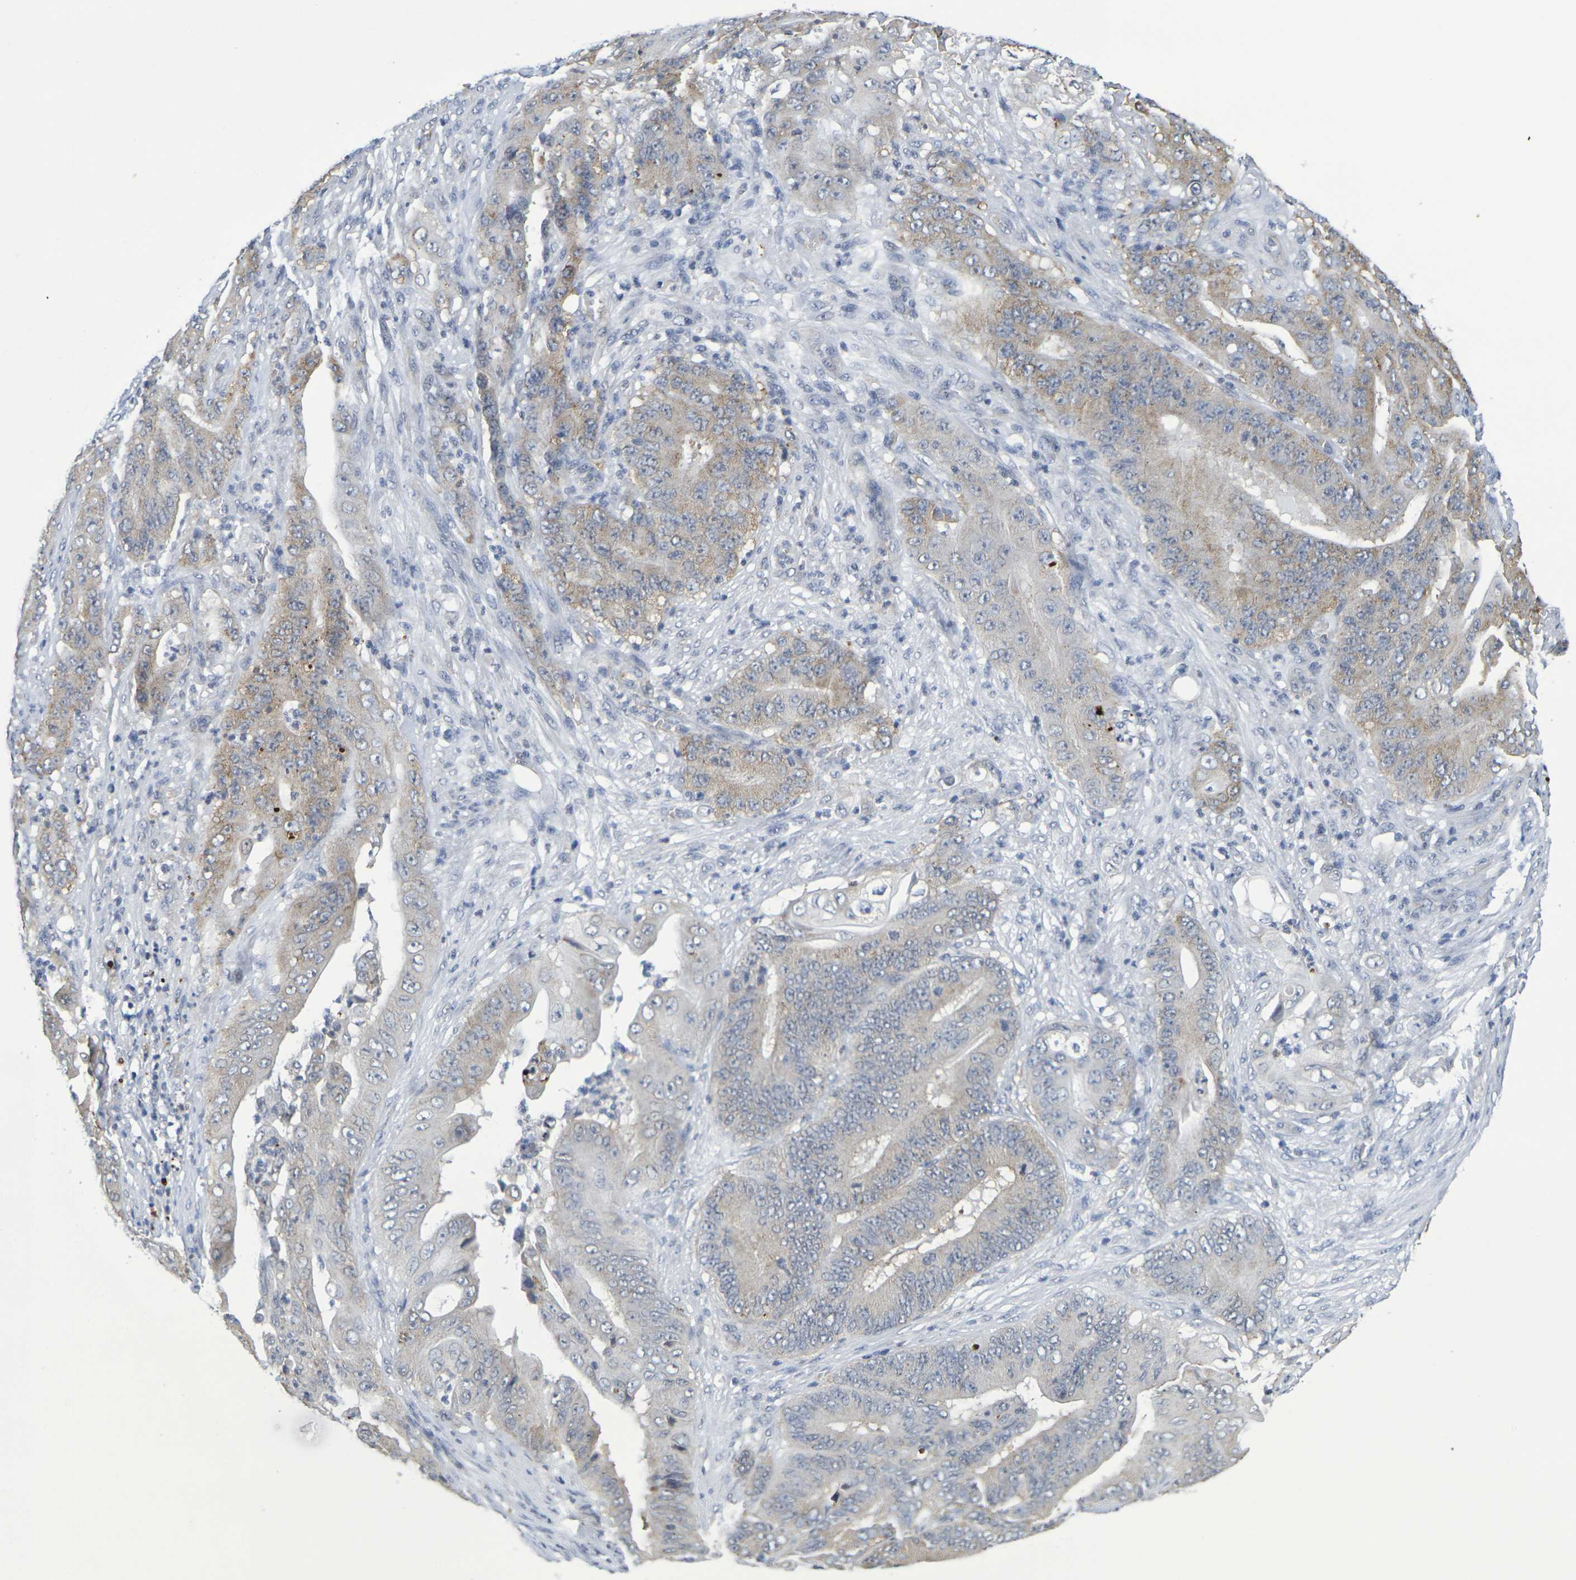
{"staining": {"intensity": "moderate", "quantity": ">75%", "location": "cytoplasmic/membranous"}, "tissue": "stomach cancer", "cell_type": "Tumor cells", "image_type": "cancer", "snomed": [{"axis": "morphology", "description": "Adenocarcinoma, NOS"}, {"axis": "topography", "description": "Stomach"}], "caption": "This micrograph displays immunohistochemistry (IHC) staining of human stomach adenocarcinoma, with medium moderate cytoplasmic/membranous positivity in approximately >75% of tumor cells.", "gene": "CHRNB1", "patient": {"sex": "female", "age": 73}}